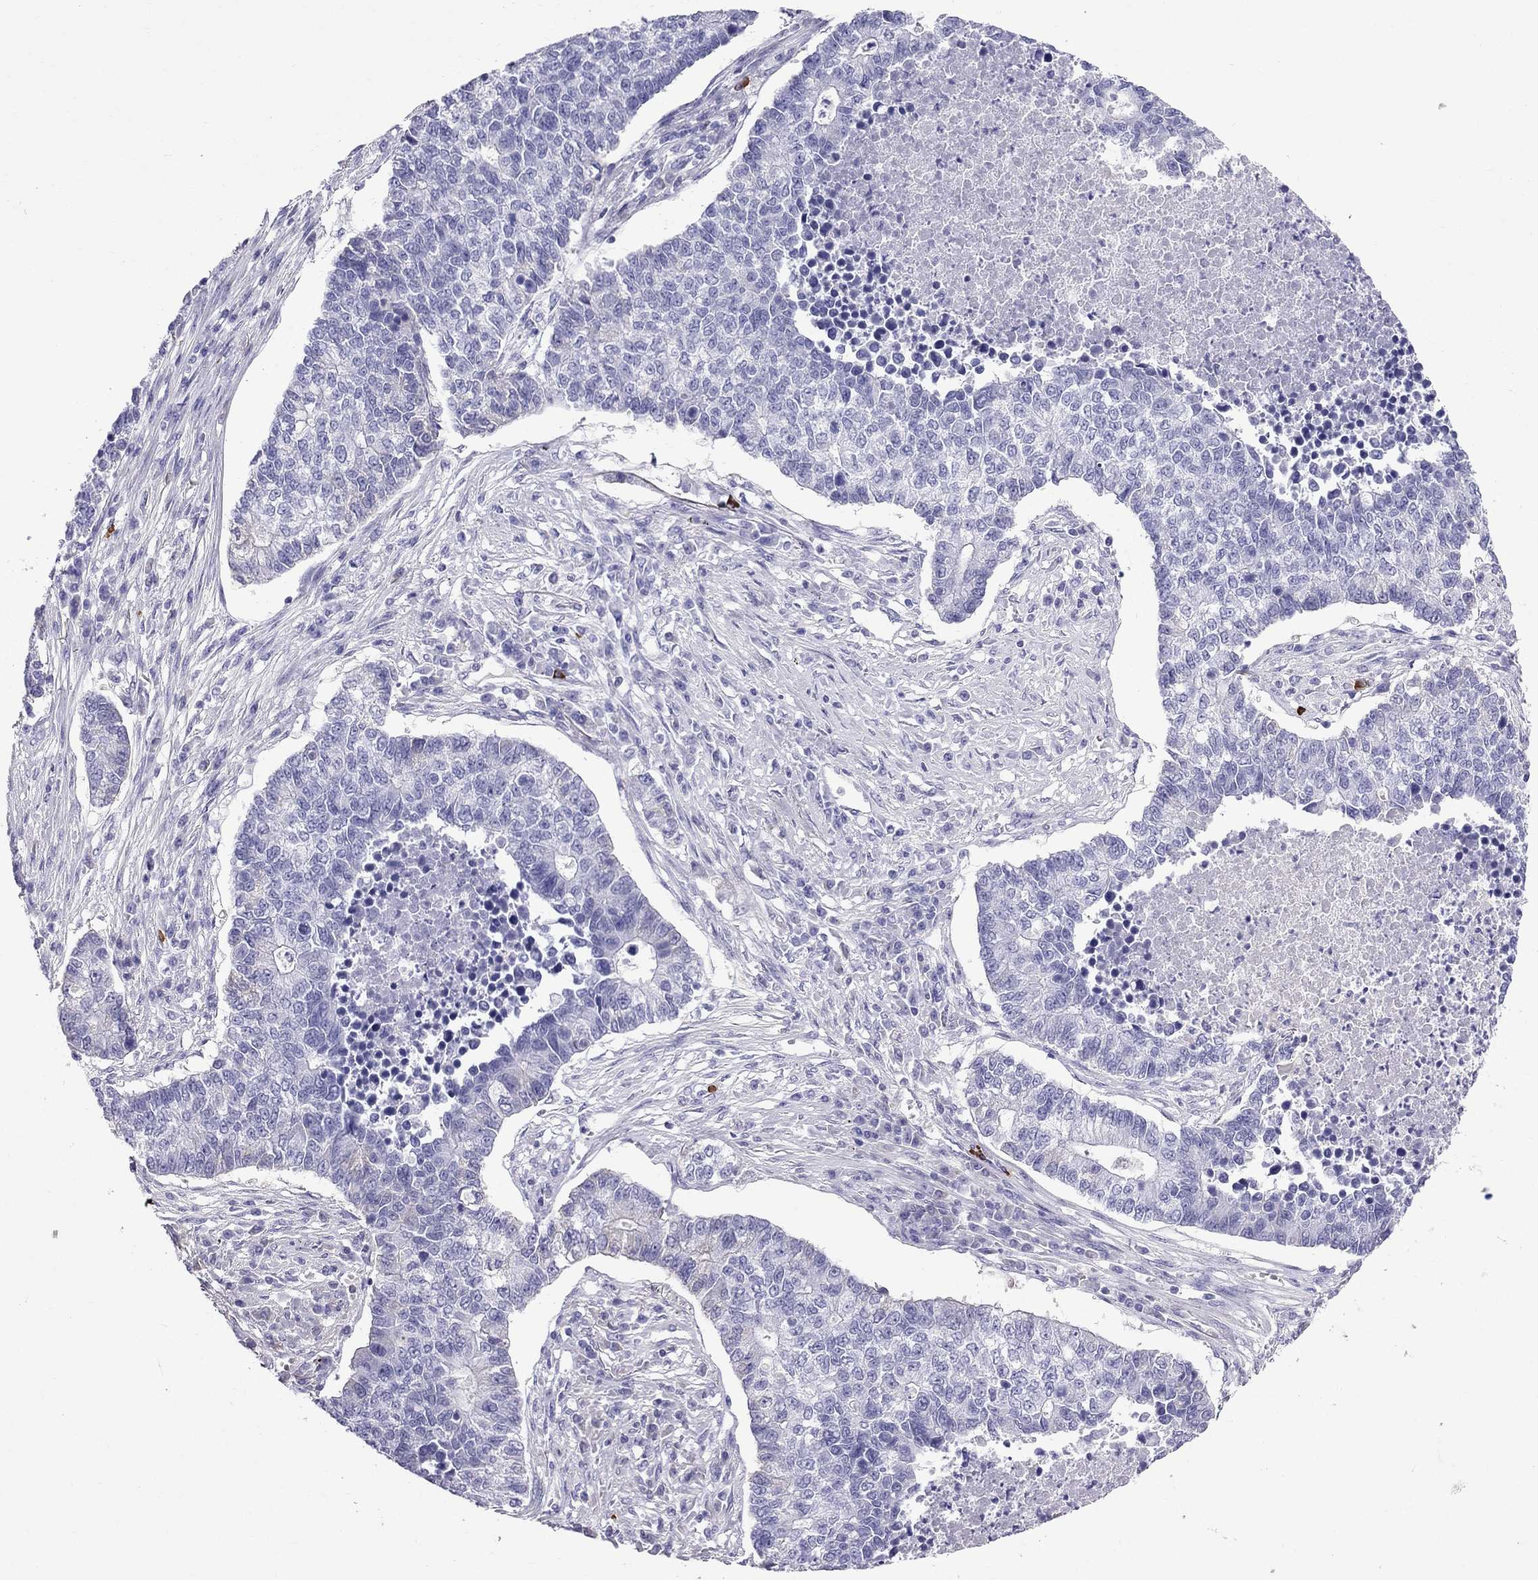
{"staining": {"intensity": "negative", "quantity": "none", "location": "none"}, "tissue": "lung cancer", "cell_type": "Tumor cells", "image_type": "cancer", "snomed": [{"axis": "morphology", "description": "Adenocarcinoma, NOS"}, {"axis": "topography", "description": "Lung"}], "caption": "The immunohistochemistry (IHC) image has no significant expression in tumor cells of lung adenocarcinoma tissue. (DAB immunohistochemistry visualized using brightfield microscopy, high magnification).", "gene": "SCART1", "patient": {"sex": "male", "age": 57}}